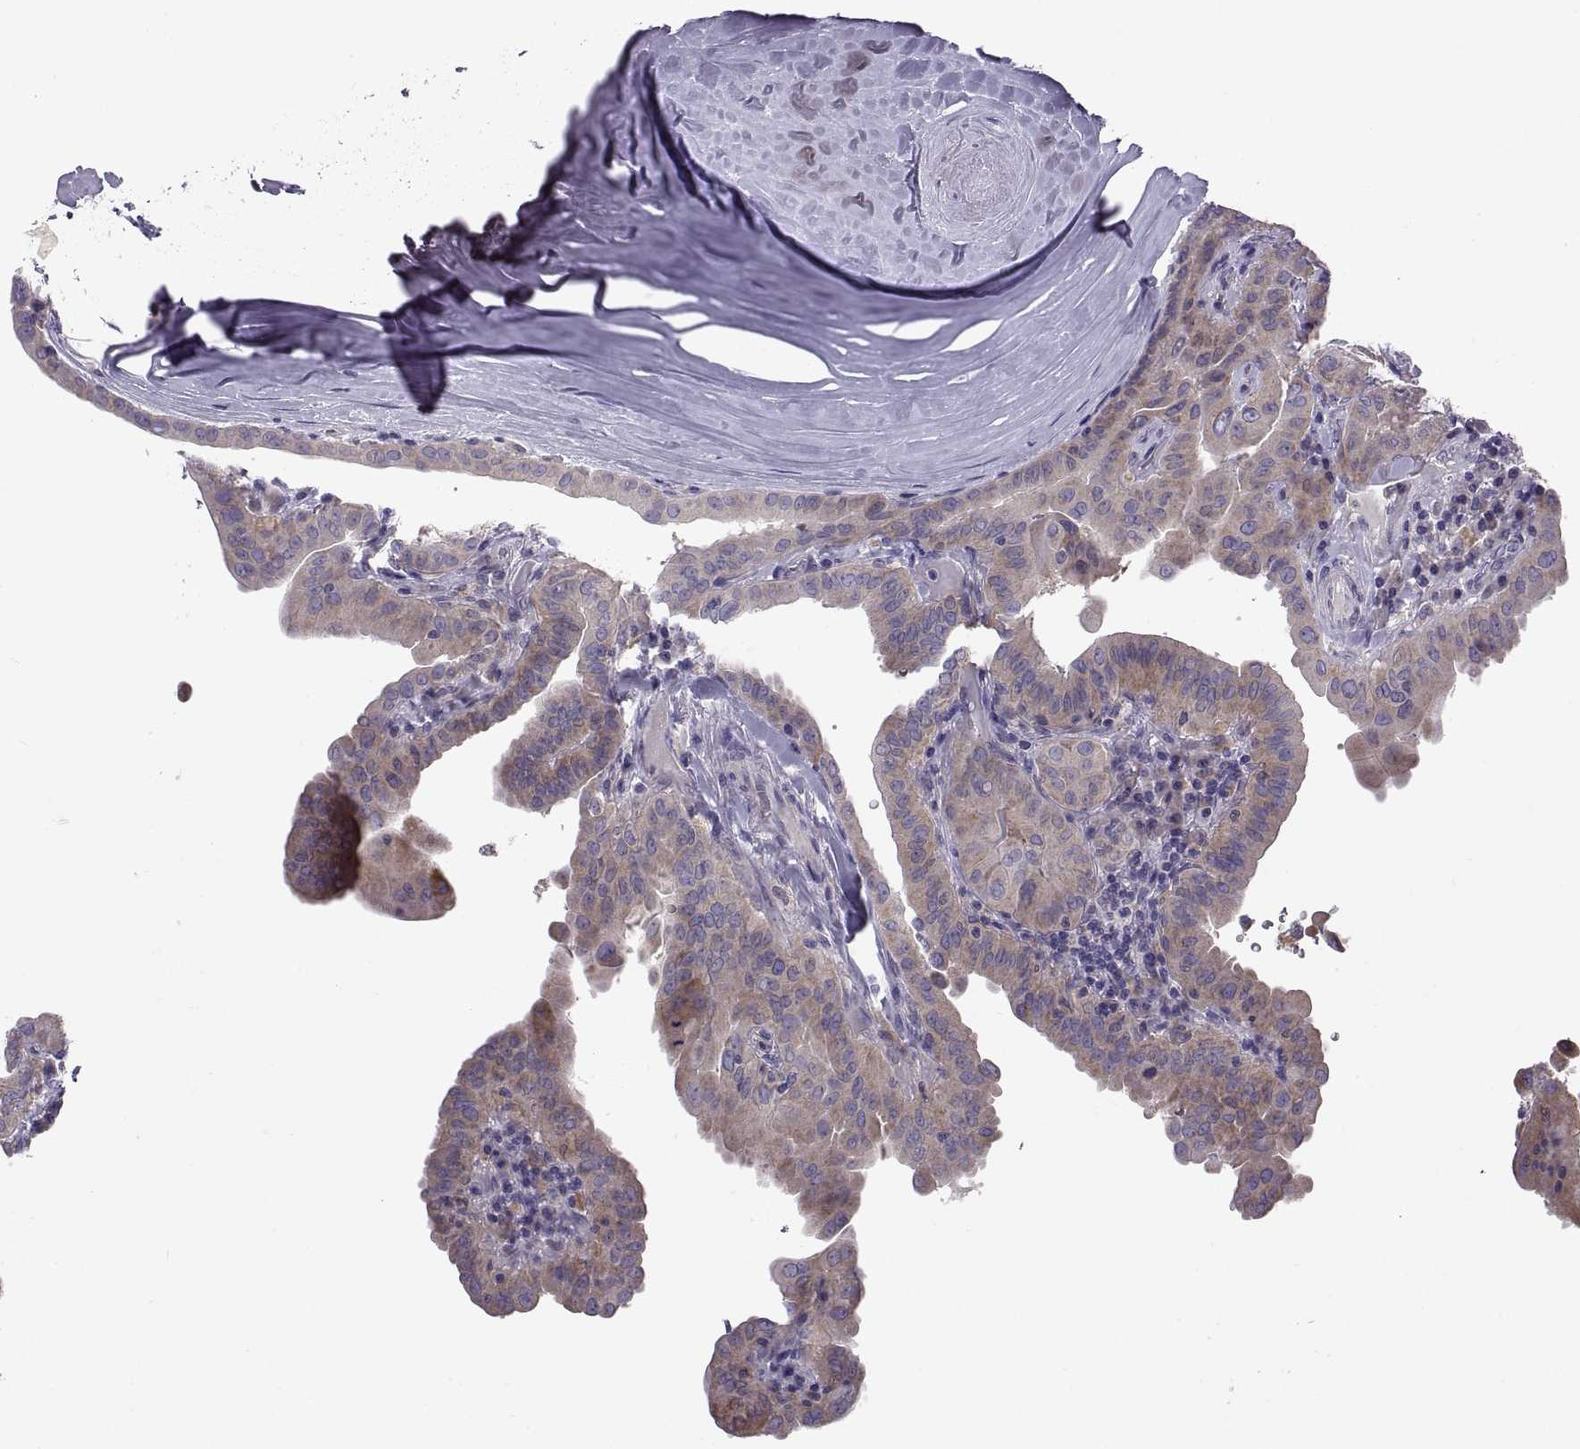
{"staining": {"intensity": "weak", "quantity": "25%-75%", "location": "cytoplasmic/membranous"}, "tissue": "thyroid cancer", "cell_type": "Tumor cells", "image_type": "cancer", "snomed": [{"axis": "morphology", "description": "Papillary adenocarcinoma, NOS"}, {"axis": "topography", "description": "Thyroid gland"}], "caption": "Papillary adenocarcinoma (thyroid) stained for a protein exhibits weak cytoplasmic/membranous positivity in tumor cells.", "gene": "ARSL", "patient": {"sex": "female", "age": 37}}